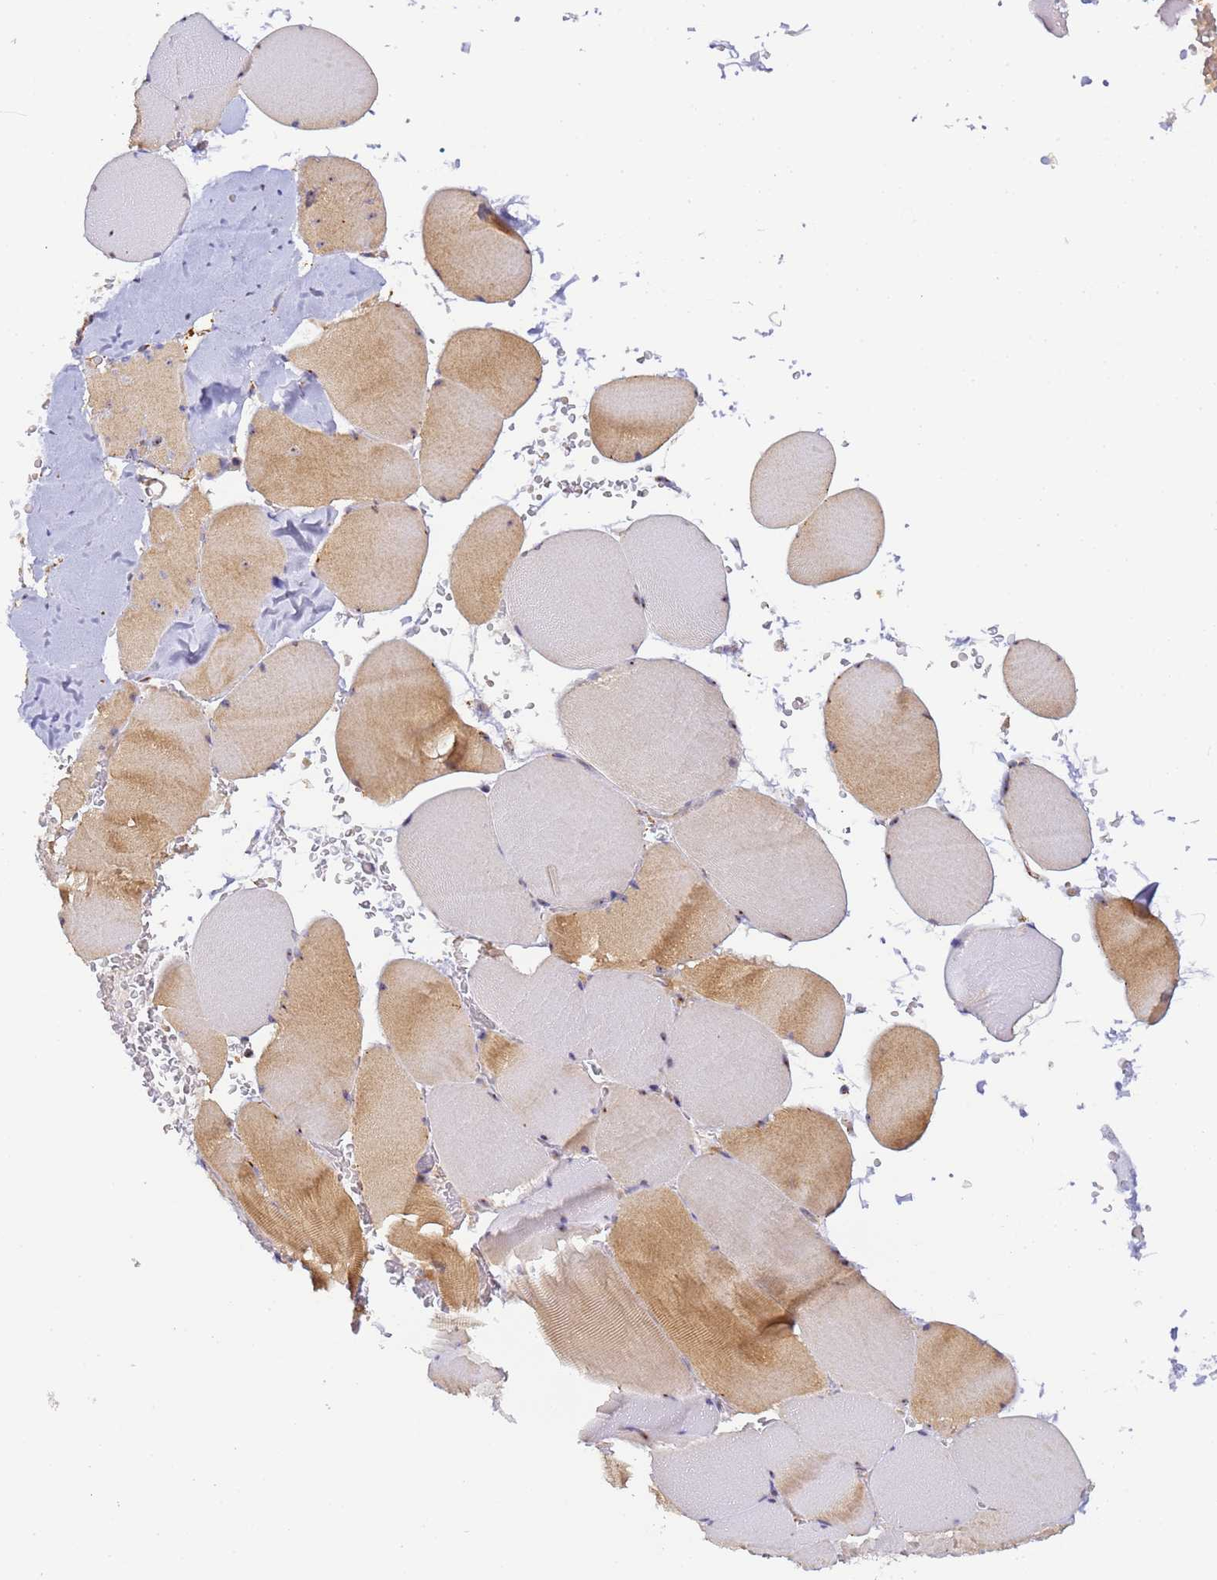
{"staining": {"intensity": "moderate", "quantity": "25%-75%", "location": "cytoplasmic/membranous"}, "tissue": "skeletal muscle", "cell_type": "Myocytes", "image_type": "normal", "snomed": [{"axis": "morphology", "description": "Normal tissue, NOS"}, {"axis": "topography", "description": "Skeletal muscle"}, {"axis": "topography", "description": "Head-Neck"}], "caption": "Immunohistochemistry (IHC) (DAB) staining of benign skeletal muscle displays moderate cytoplasmic/membranous protein expression in approximately 25%-75% of myocytes.", "gene": "FRG2B", "patient": {"sex": "male", "age": 66}}